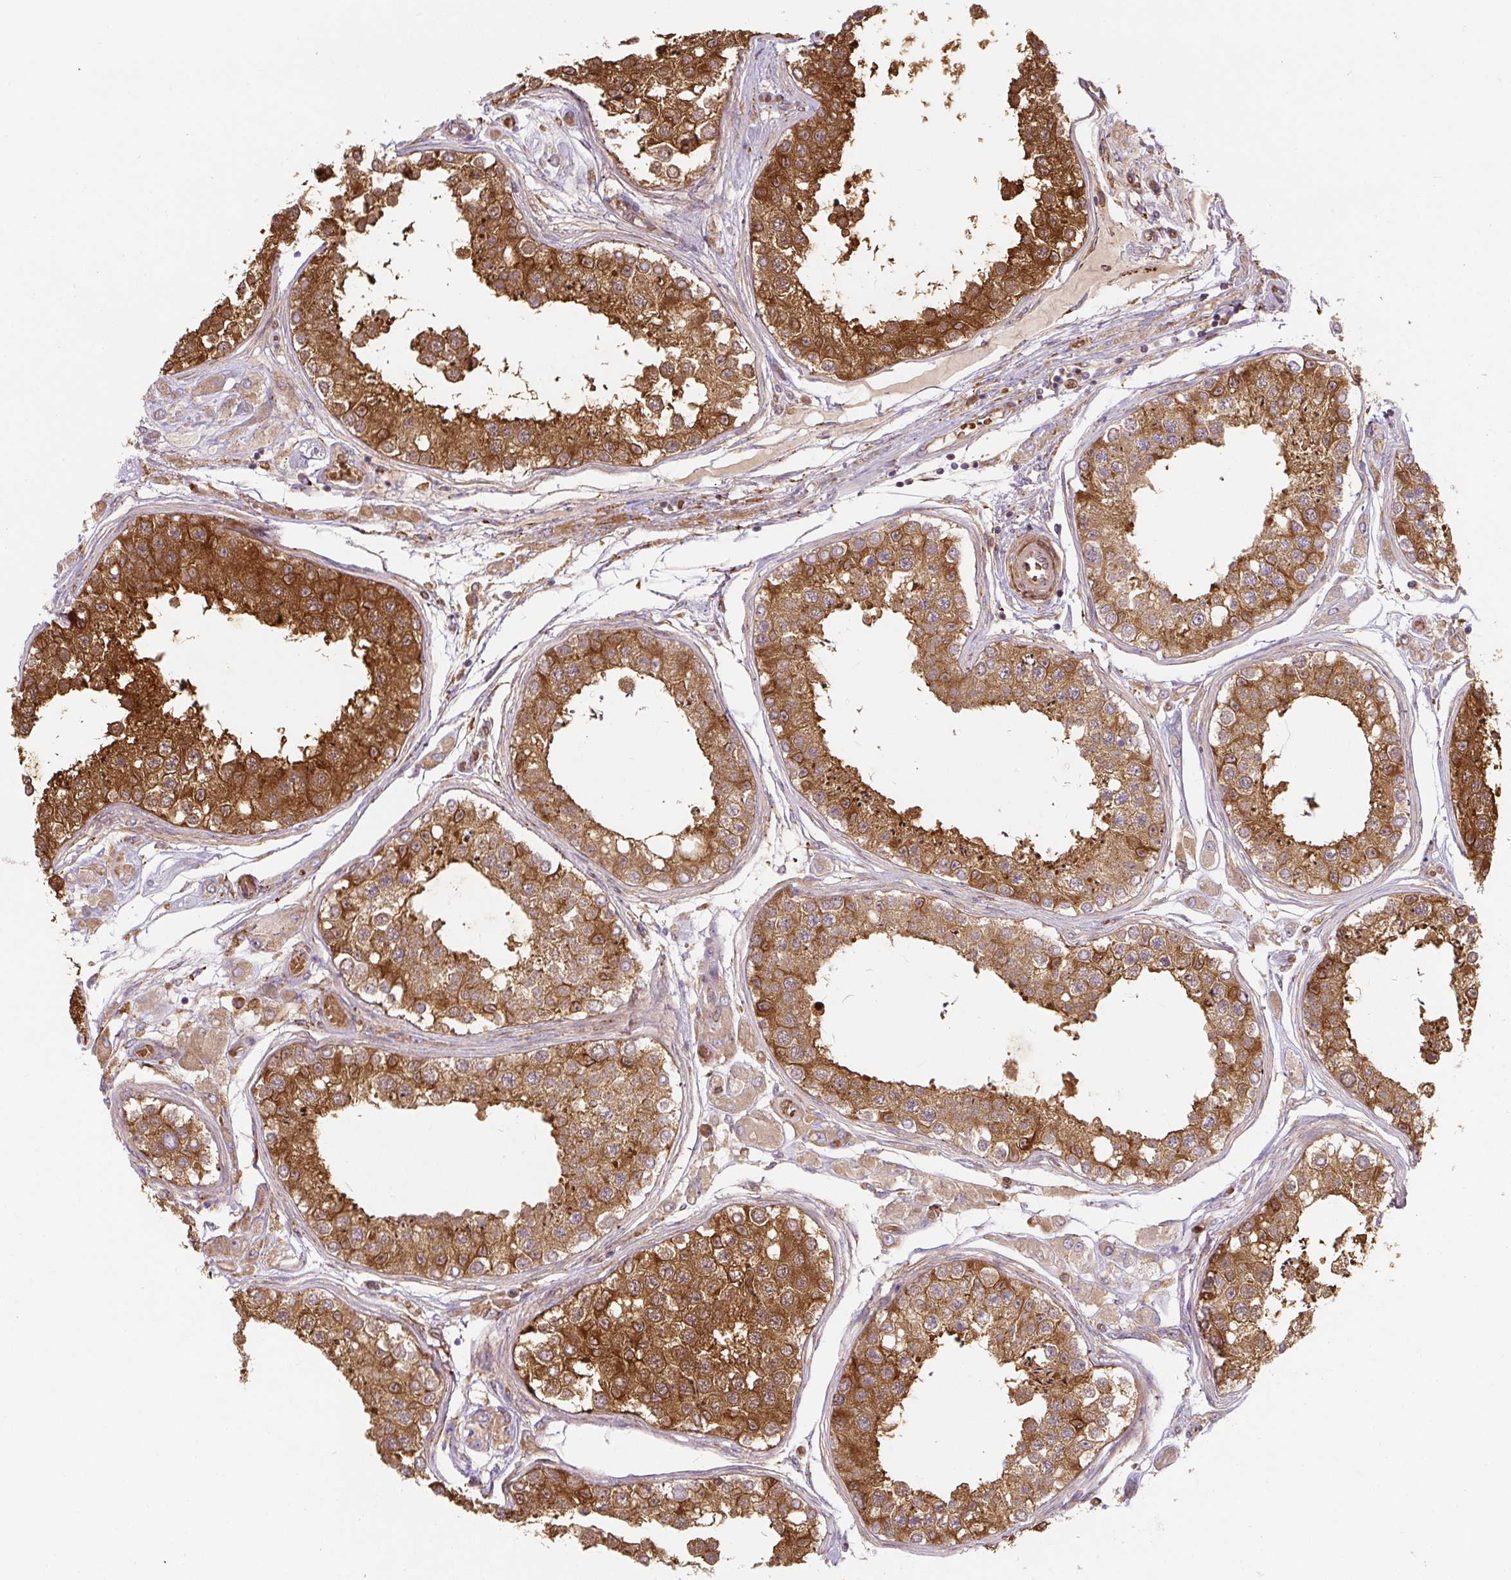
{"staining": {"intensity": "strong", "quantity": ">75%", "location": "cytoplasmic/membranous"}, "tissue": "testis", "cell_type": "Cells in seminiferous ducts", "image_type": "normal", "snomed": [{"axis": "morphology", "description": "Normal tissue, NOS"}, {"axis": "topography", "description": "Testis"}], "caption": "Immunohistochemical staining of normal testis shows strong cytoplasmic/membranous protein expression in approximately >75% of cells in seminiferous ducts. (Brightfield microscopy of DAB IHC at high magnification).", "gene": "RASA1", "patient": {"sex": "male", "age": 25}}